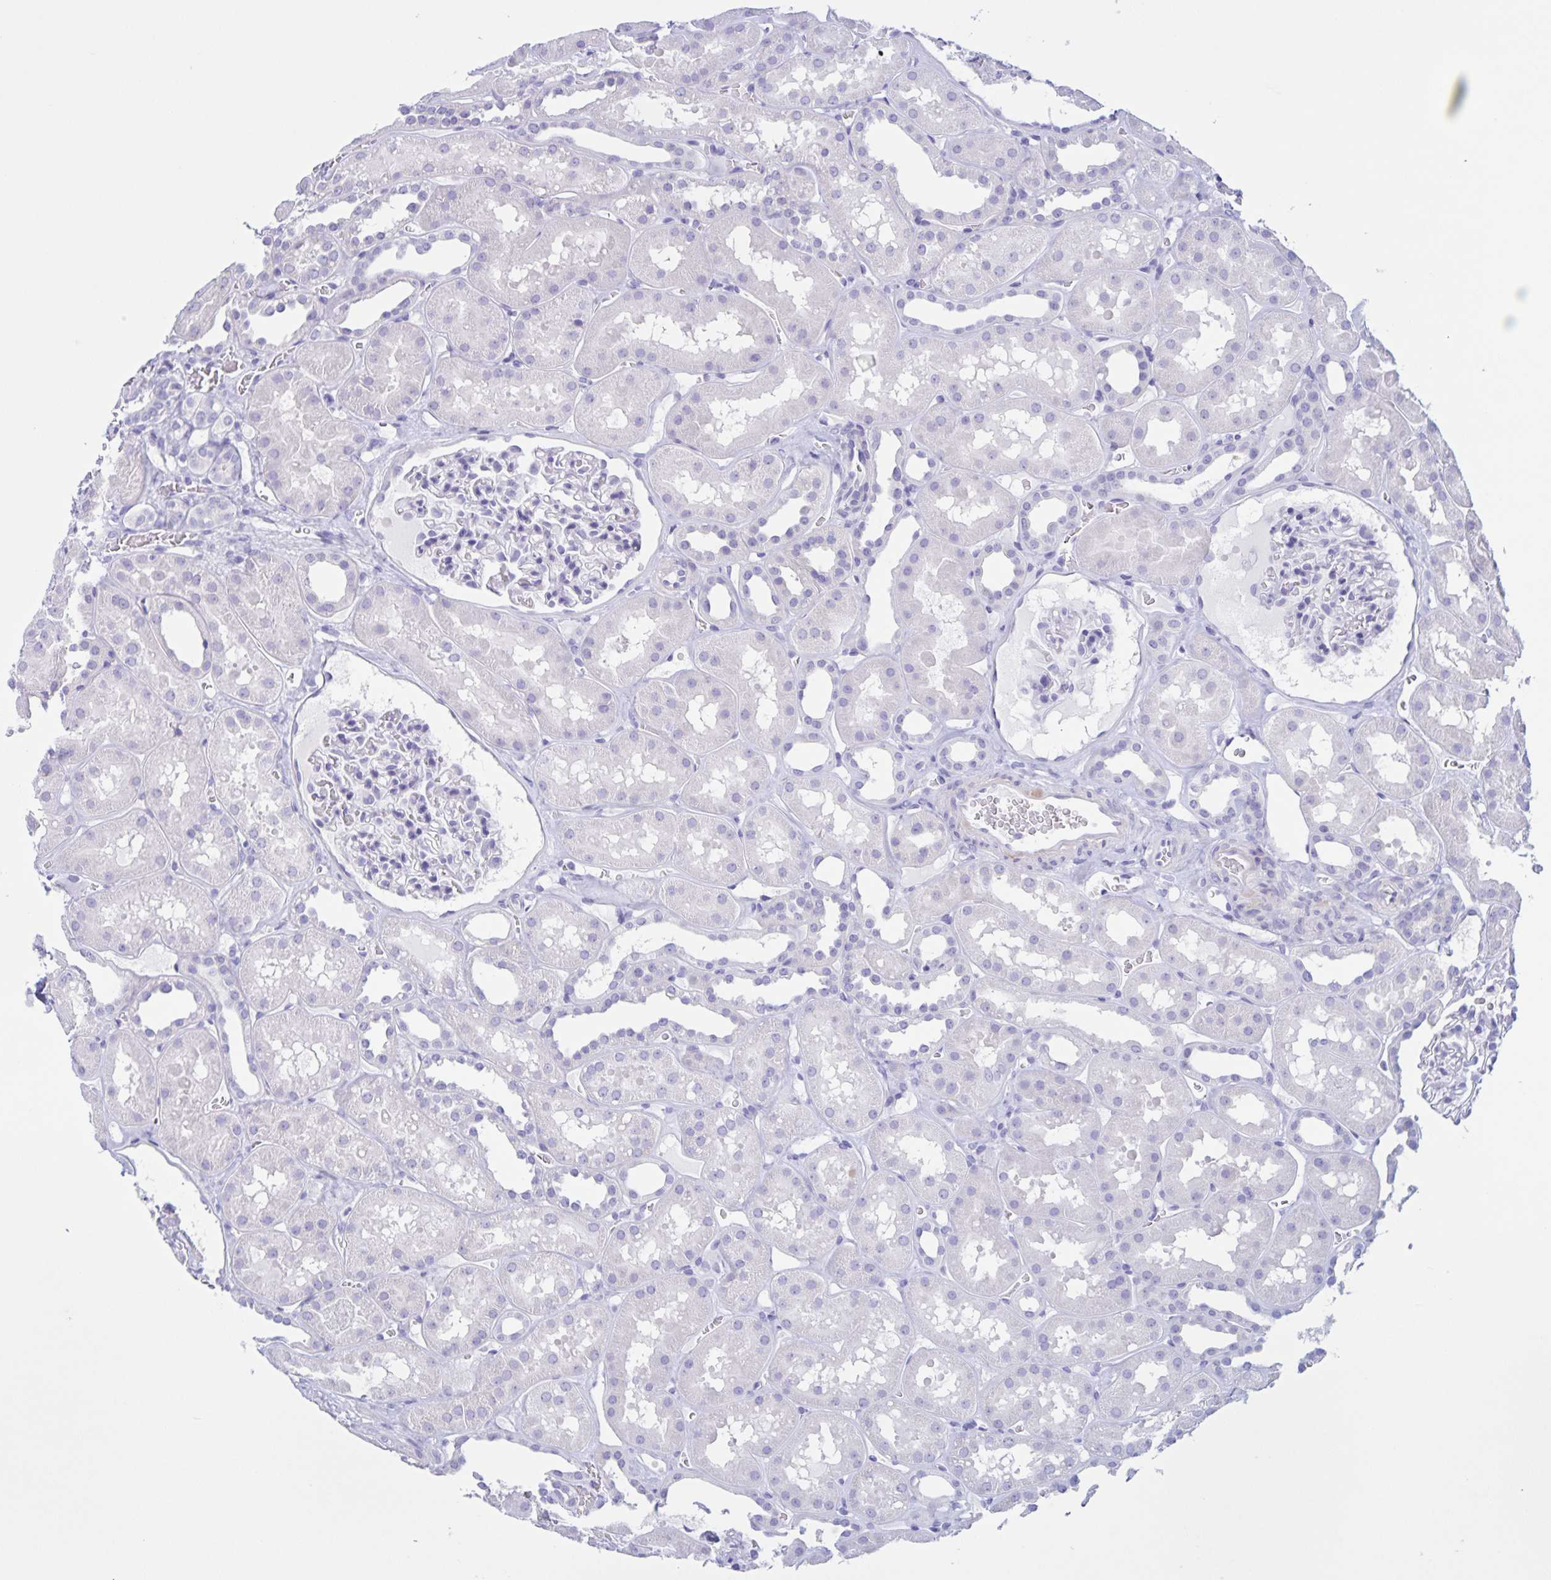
{"staining": {"intensity": "negative", "quantity": "none", "location": "none"}, "tissue": "kidney", "cell_type": "Cells in glomeruli", "image_type": "normal", "snomed": [{"axis": "morphology", "description": "Normal tissue, NOS"}, {"axis": "topography", "description": "Kidney"}], "caption": "This photomicrograph is of benign kidney stained with IHC to label a protein in brown with the nuclei are counter-stained blue. There is no expression in cells in glomeruli.", "gene": "TGIF2LX", "patient": {"sex": "female", "age": 41}}